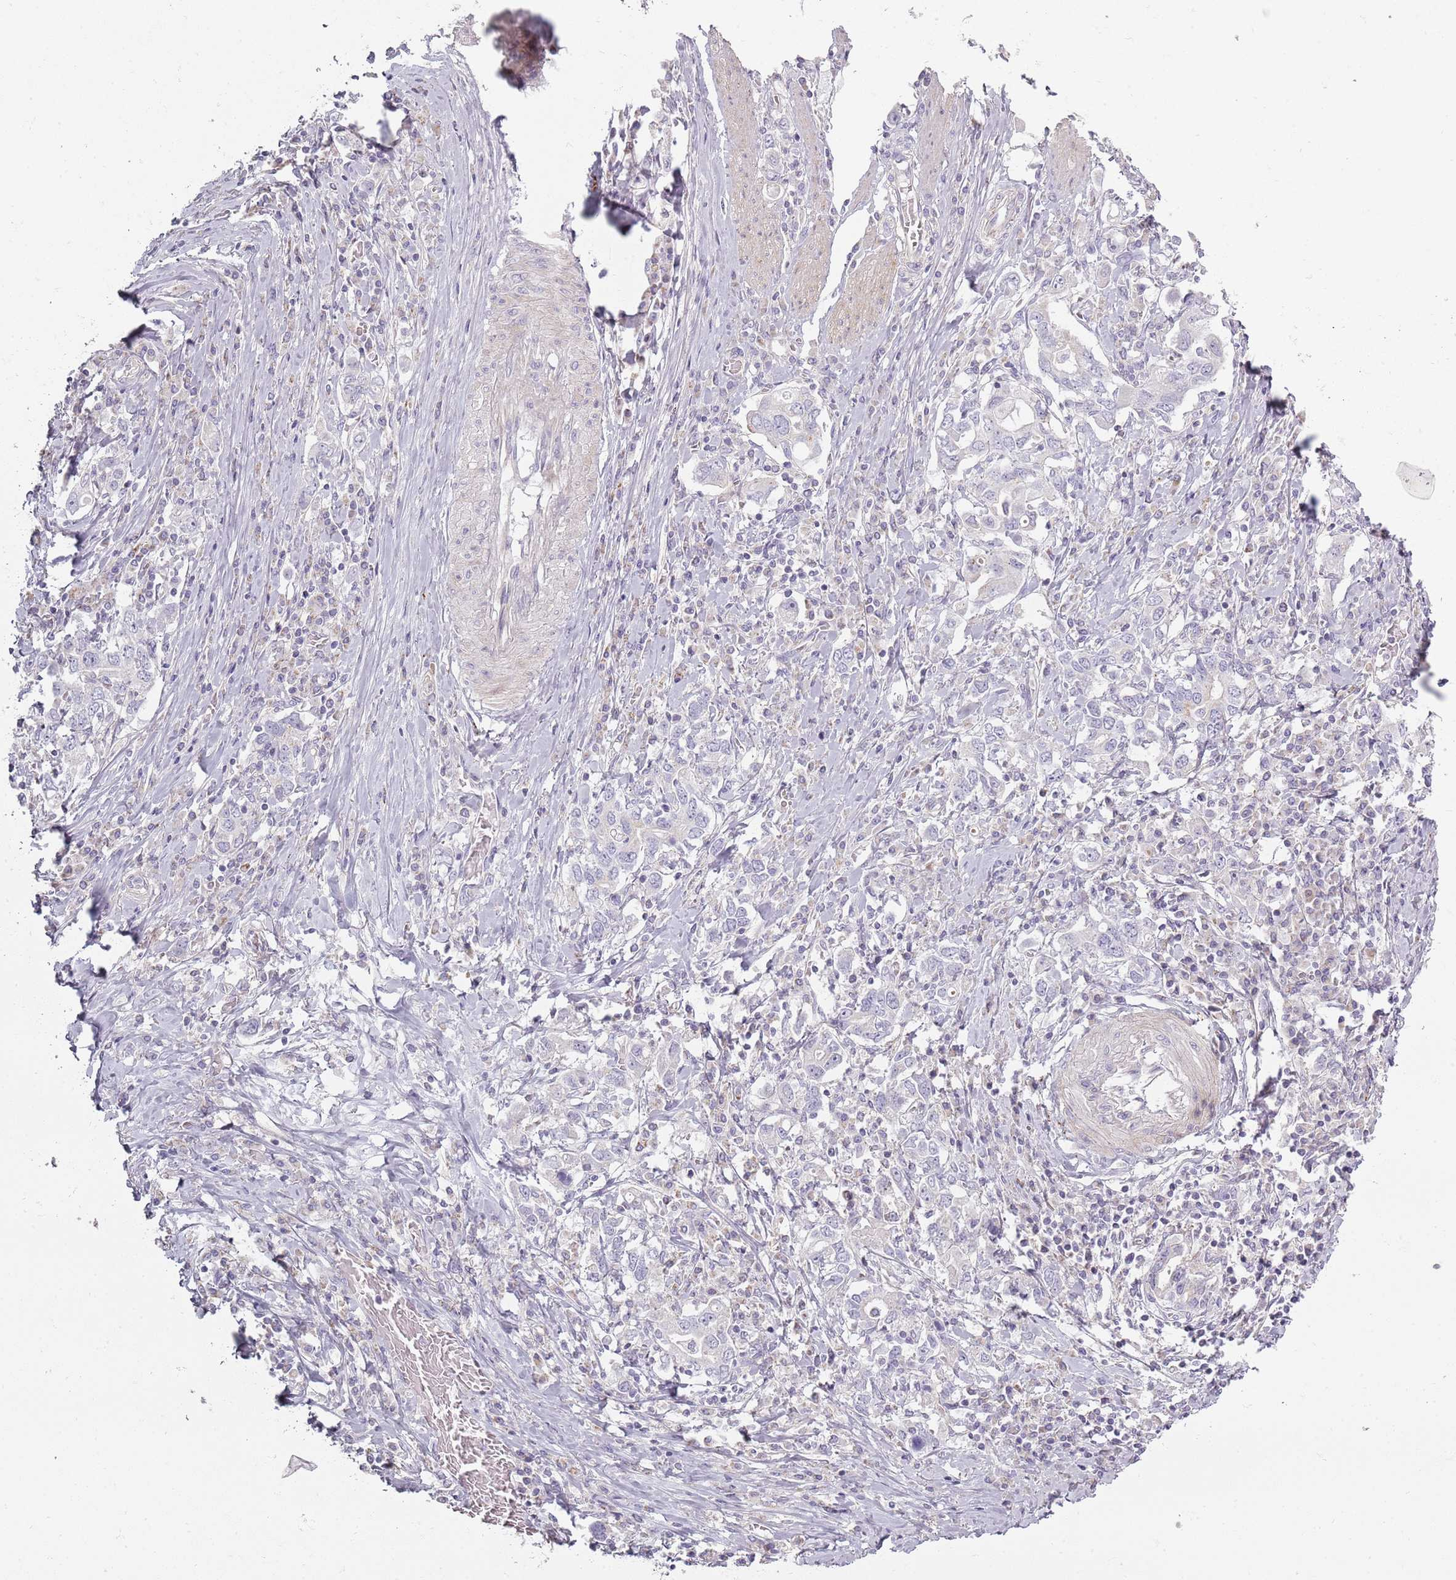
{"staining": {"intensity": "negative", "quantity": "none", "location": "none"}, "tissue": "stomach cancer", "cell_type": "Tumor cells", "image_type": "cancer", "snomed": [{"axis": "morphology", "description": "Adenocarcinoma, NOS"}, {"axis": "topography", "description": "Stomach, upper"}, {"axis": "topography", "description": "Stomach"}], "caption": "DAB immunohistochemical staining of human stomach adenocarcinoma displays no significant positivity in tumor cells.", "gene": "SYNGR3", "patient": {"sex": "male", "age": 62}}